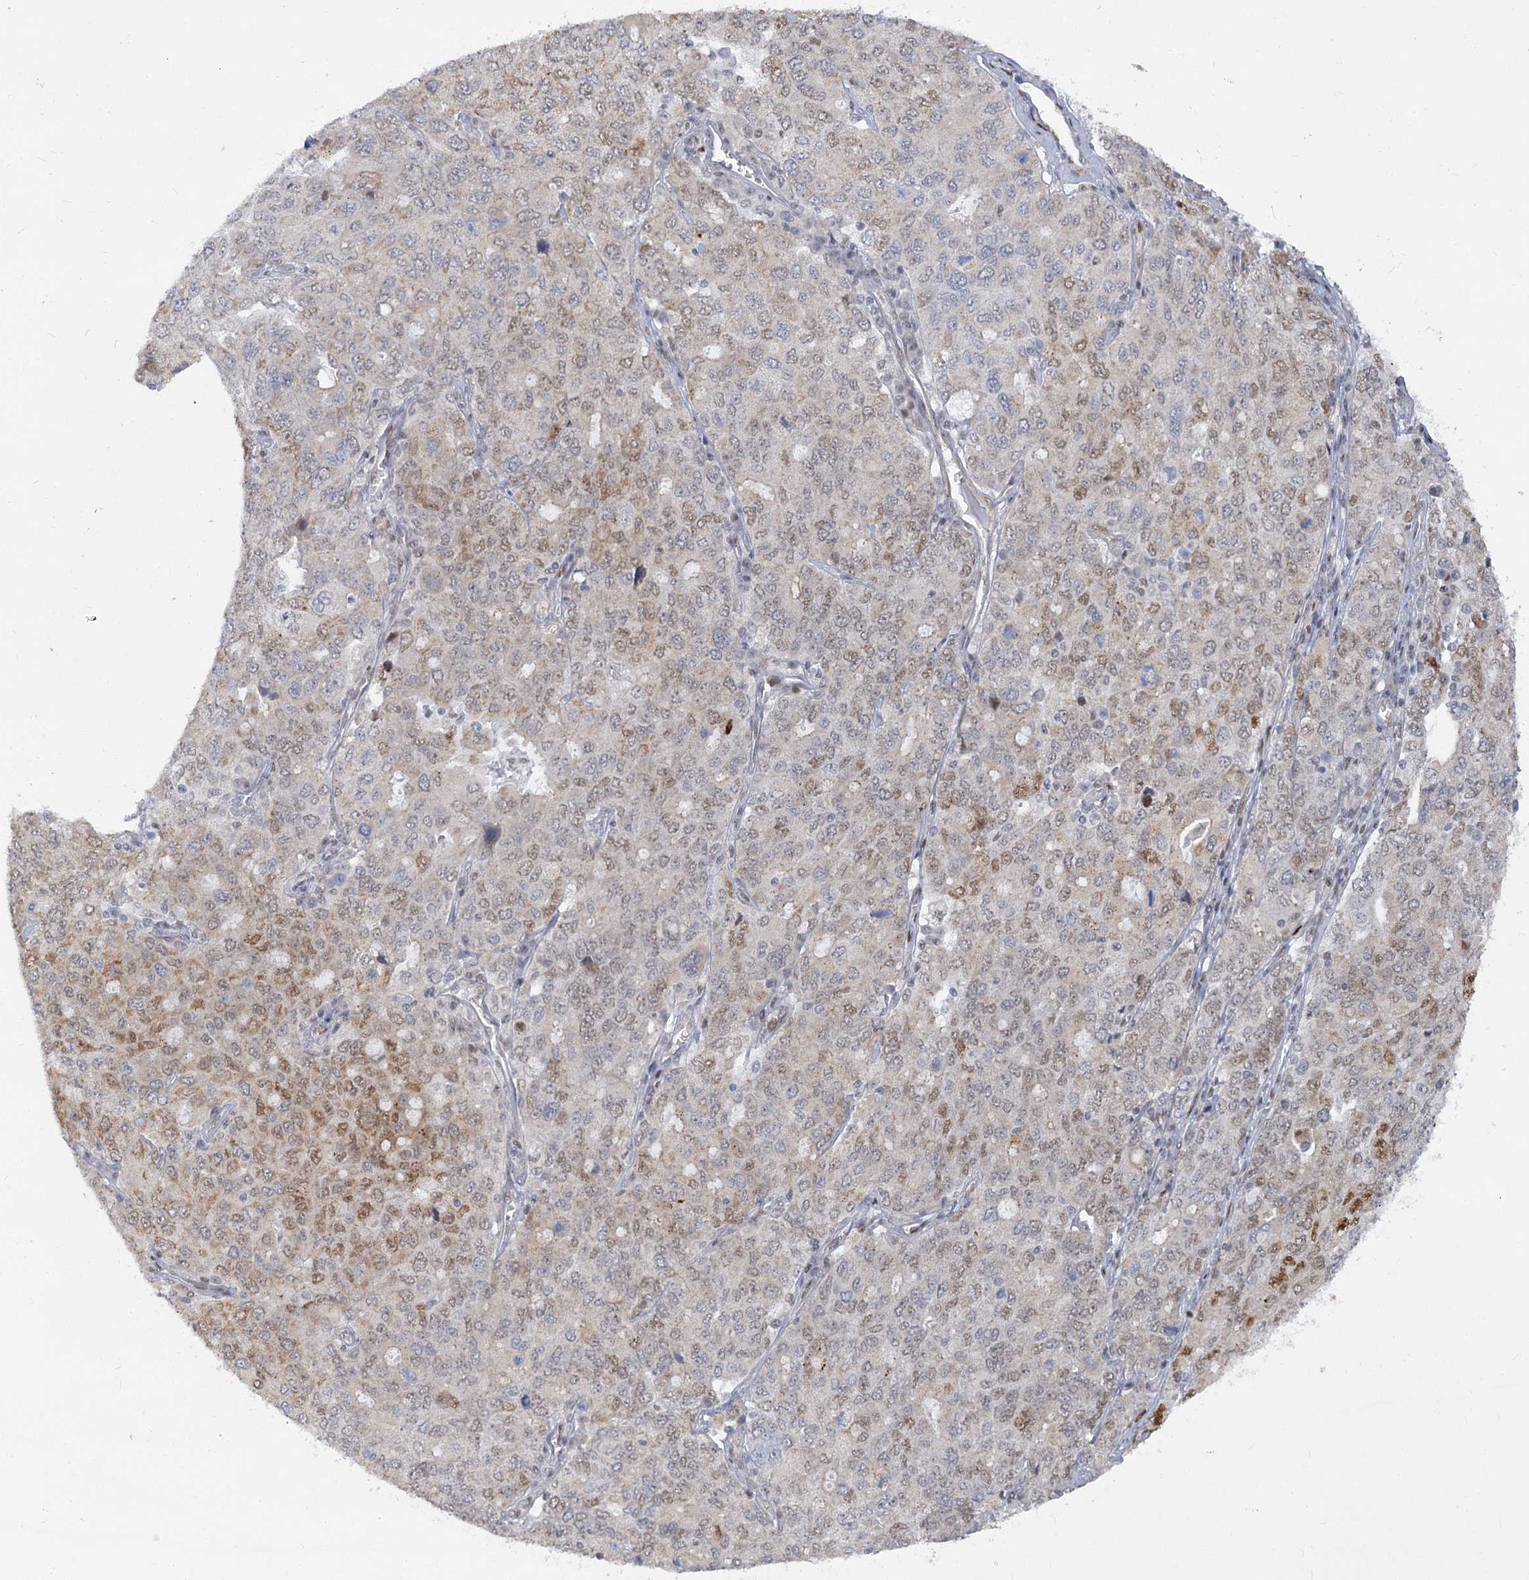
{"staining": {"intensity": "moderate", "quantity": "25%-75%", "location": "nuclear"}, "tissue": "ovarian cancer", "cell_type": "Tumor cells", "image_type": "cancer", "snomed": [{"axis": "morphology", "description": "Carcinoma, endometroid"}, {"axis": "topography", "description": "Ovary"}], "caption": "Protein staining by IHC shows moderate nuclear staining in about 25%-75% of tumor cells in ovarian cancer (endometroid carcinoma).", "gene": "ARSI", "patient": {"sex": "female", "age": 62}}